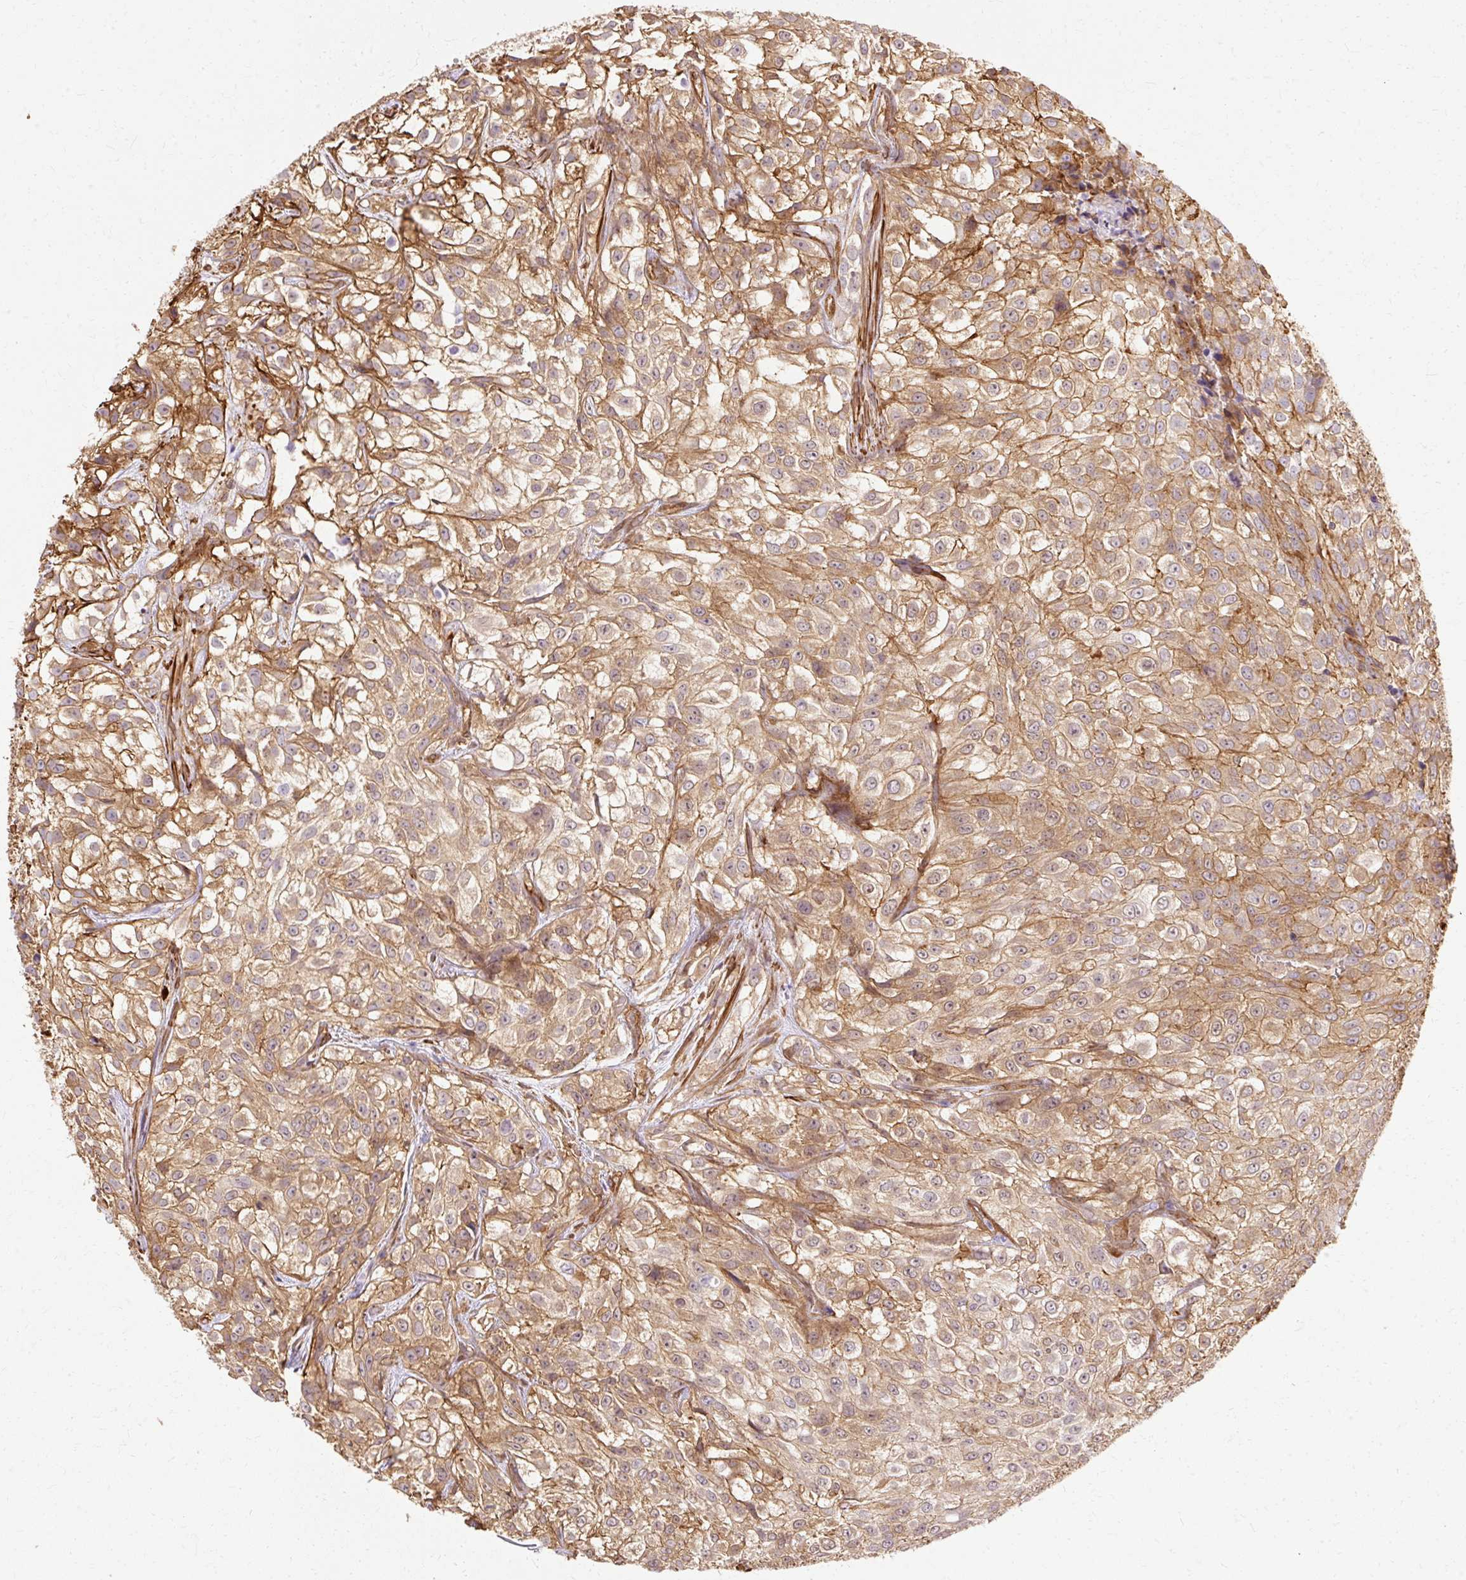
{"staining": {"intensity": "moderate", "quantity": ">75%", "location": "cytoplasmic/membranous"}, "tissue": "urothelial cancer", "cell_type": "Tumor cells", "image_type": "cancer", "snomed": [{"axis": "morphology", "description": "Urothelial carcinoma, High grade"}, {"axis": "topography", "description": "Urinary bladder"}], "caption": "An immunohistochemistry histopathology image of tumor tissue is shown. Protein staining in brown labels moderate cytoplasmic/membranous positivity in urothelial cancer within tumor cells.", "gene": "CNN3", "patient": {"sex": "male", "age": 56}}